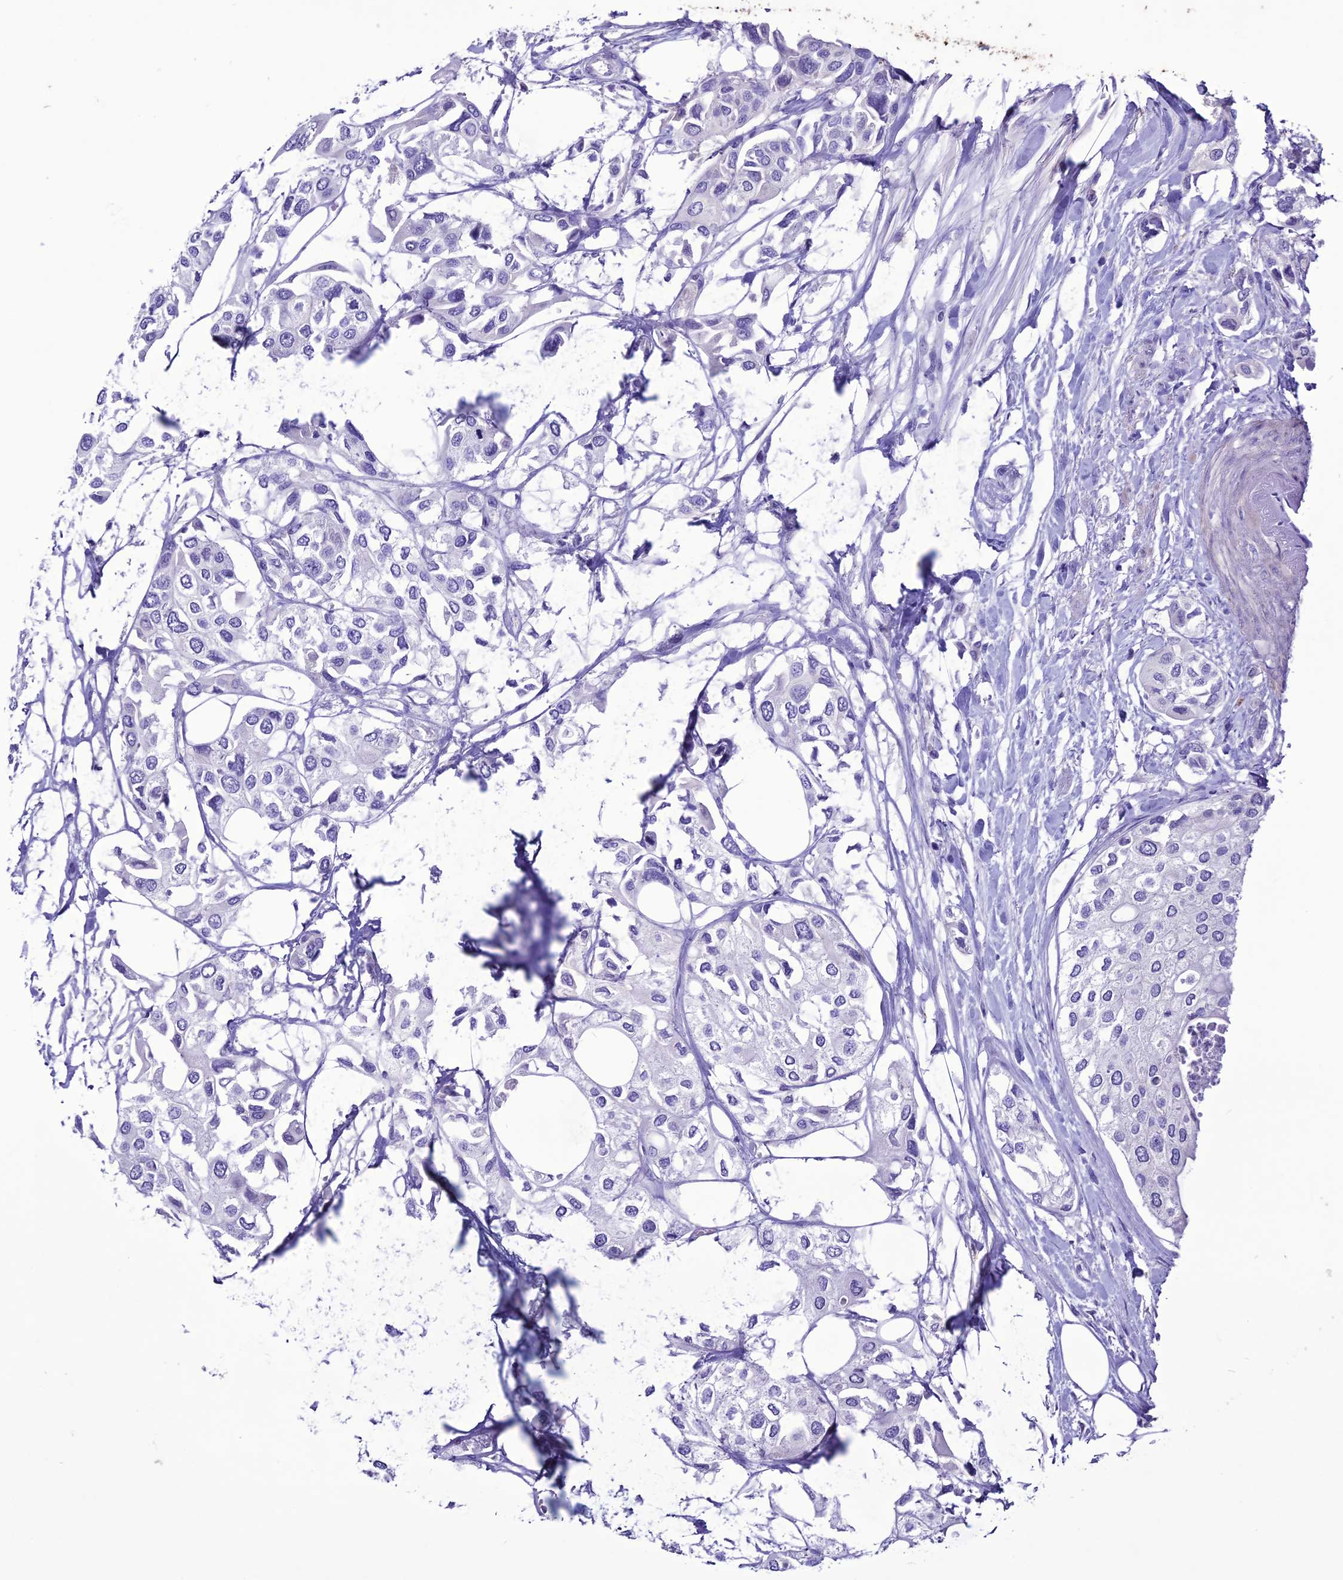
{"staining": {"intensity": "negative", "quantity": "none", "location": "none"}, "tissue": "urothelial cancer", "cell_type": "Tumor cells", "image_type": "cancer", "snomed": [{"axis": "morphology", "description": "Urothelial carcinoma, High grade"}, {"axis": "topography", "description": "Urinary bladder"}], "caption": "Human urothelial cancer stained for a protein using IHC reveals no expression in tumor cells.", "gene": "CLEC2L", "patient": {"sex": "male", "age": 64}}